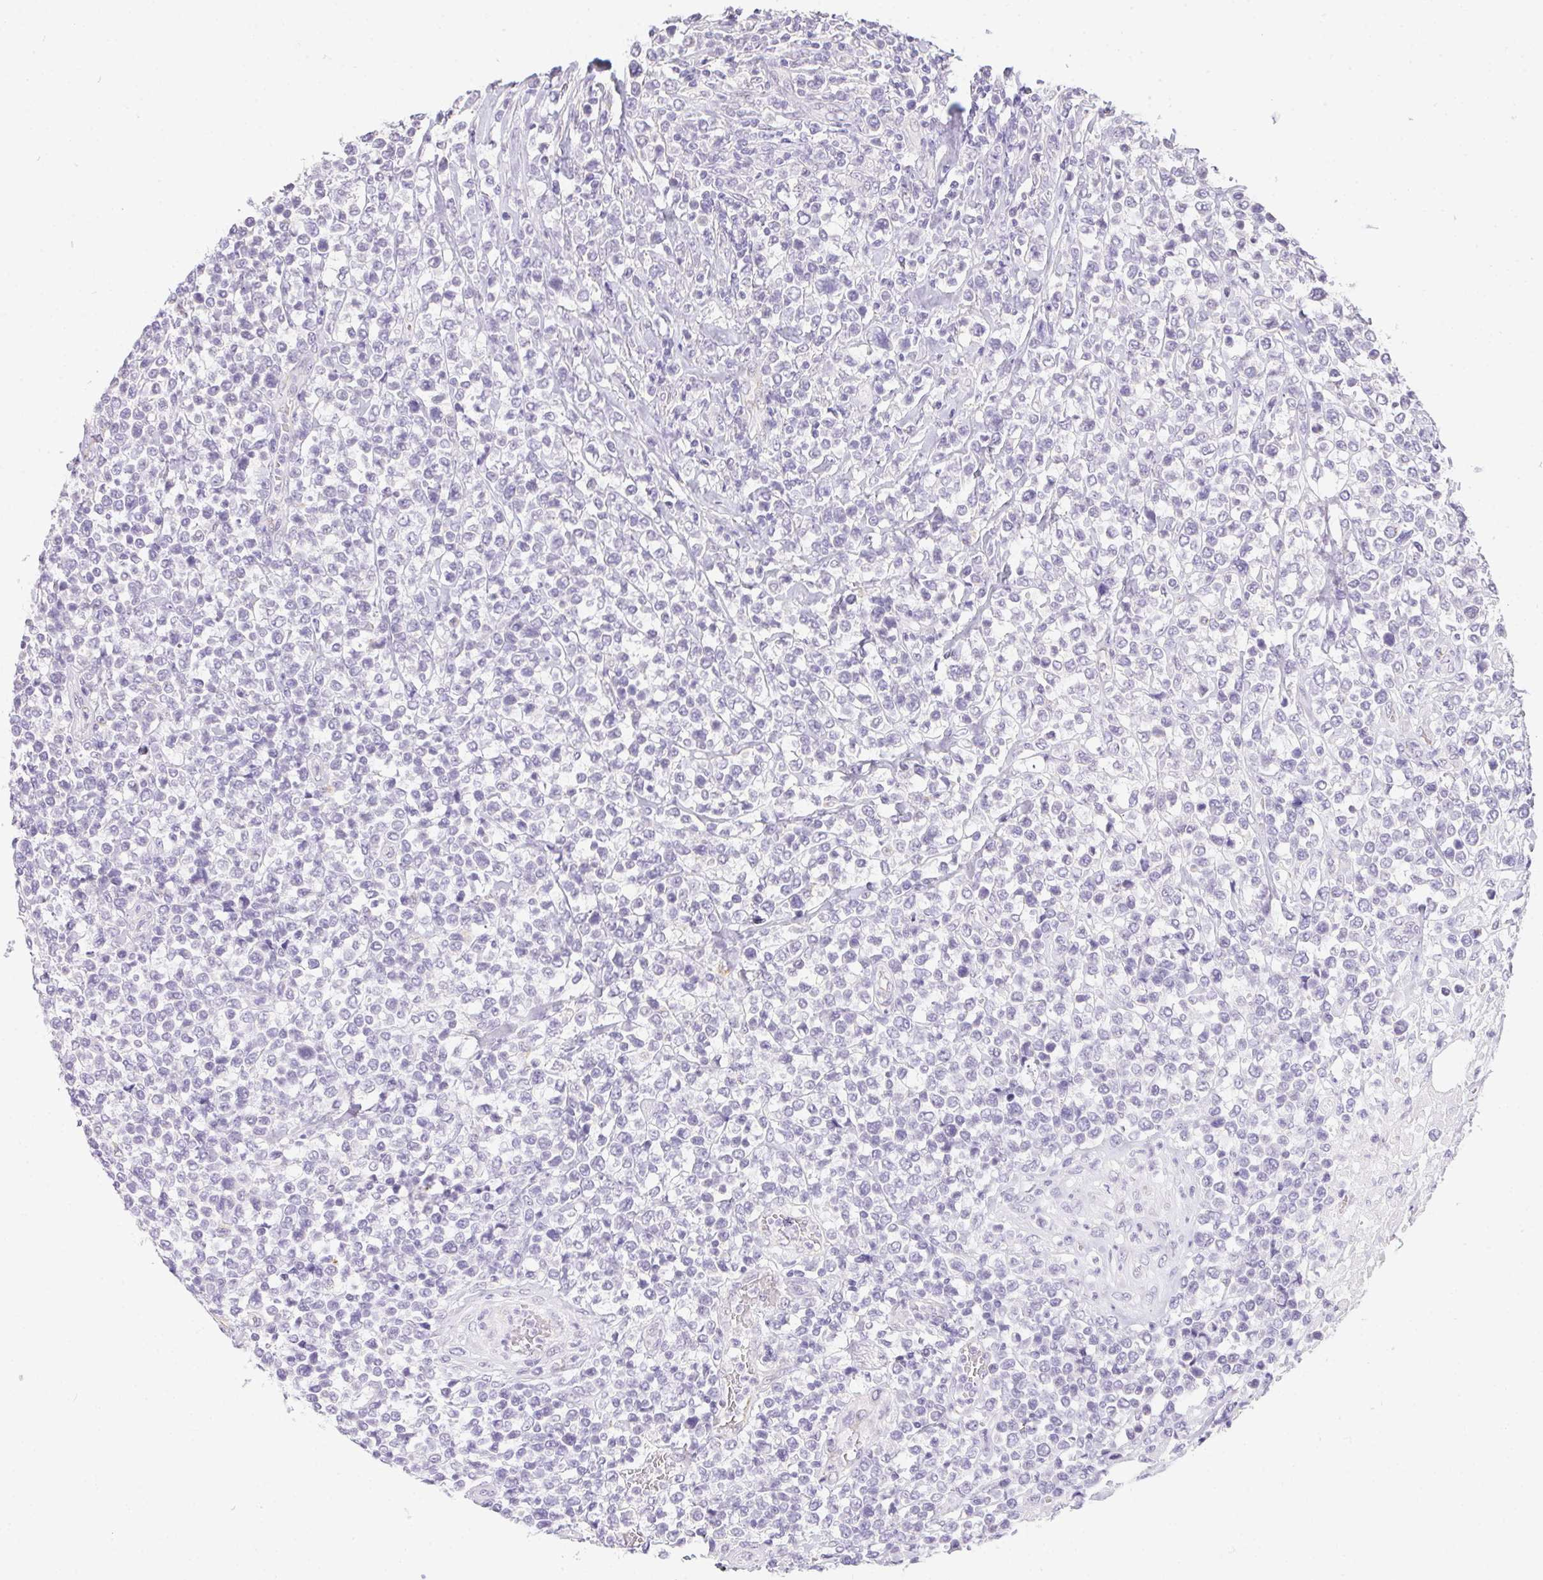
{"staining": {"intensity": "negative", "quantity": "none", "location": "none"}, "tissue": "lymphoma", "cell_type": "Tumor cells", "image_type": "cancer", "snomed": [{"axis": "morphology", "description": "Malignant lymphoma, non-Hodgkin's type, High grade"}, {"axis": "topography", "description": "Soft tissue"}], "caption": "This is an IHC image of human lymphoma. There is no positivity in tumor cells.", "gene": "MORC1", "patient": {"sex": "female", "age": 56}}